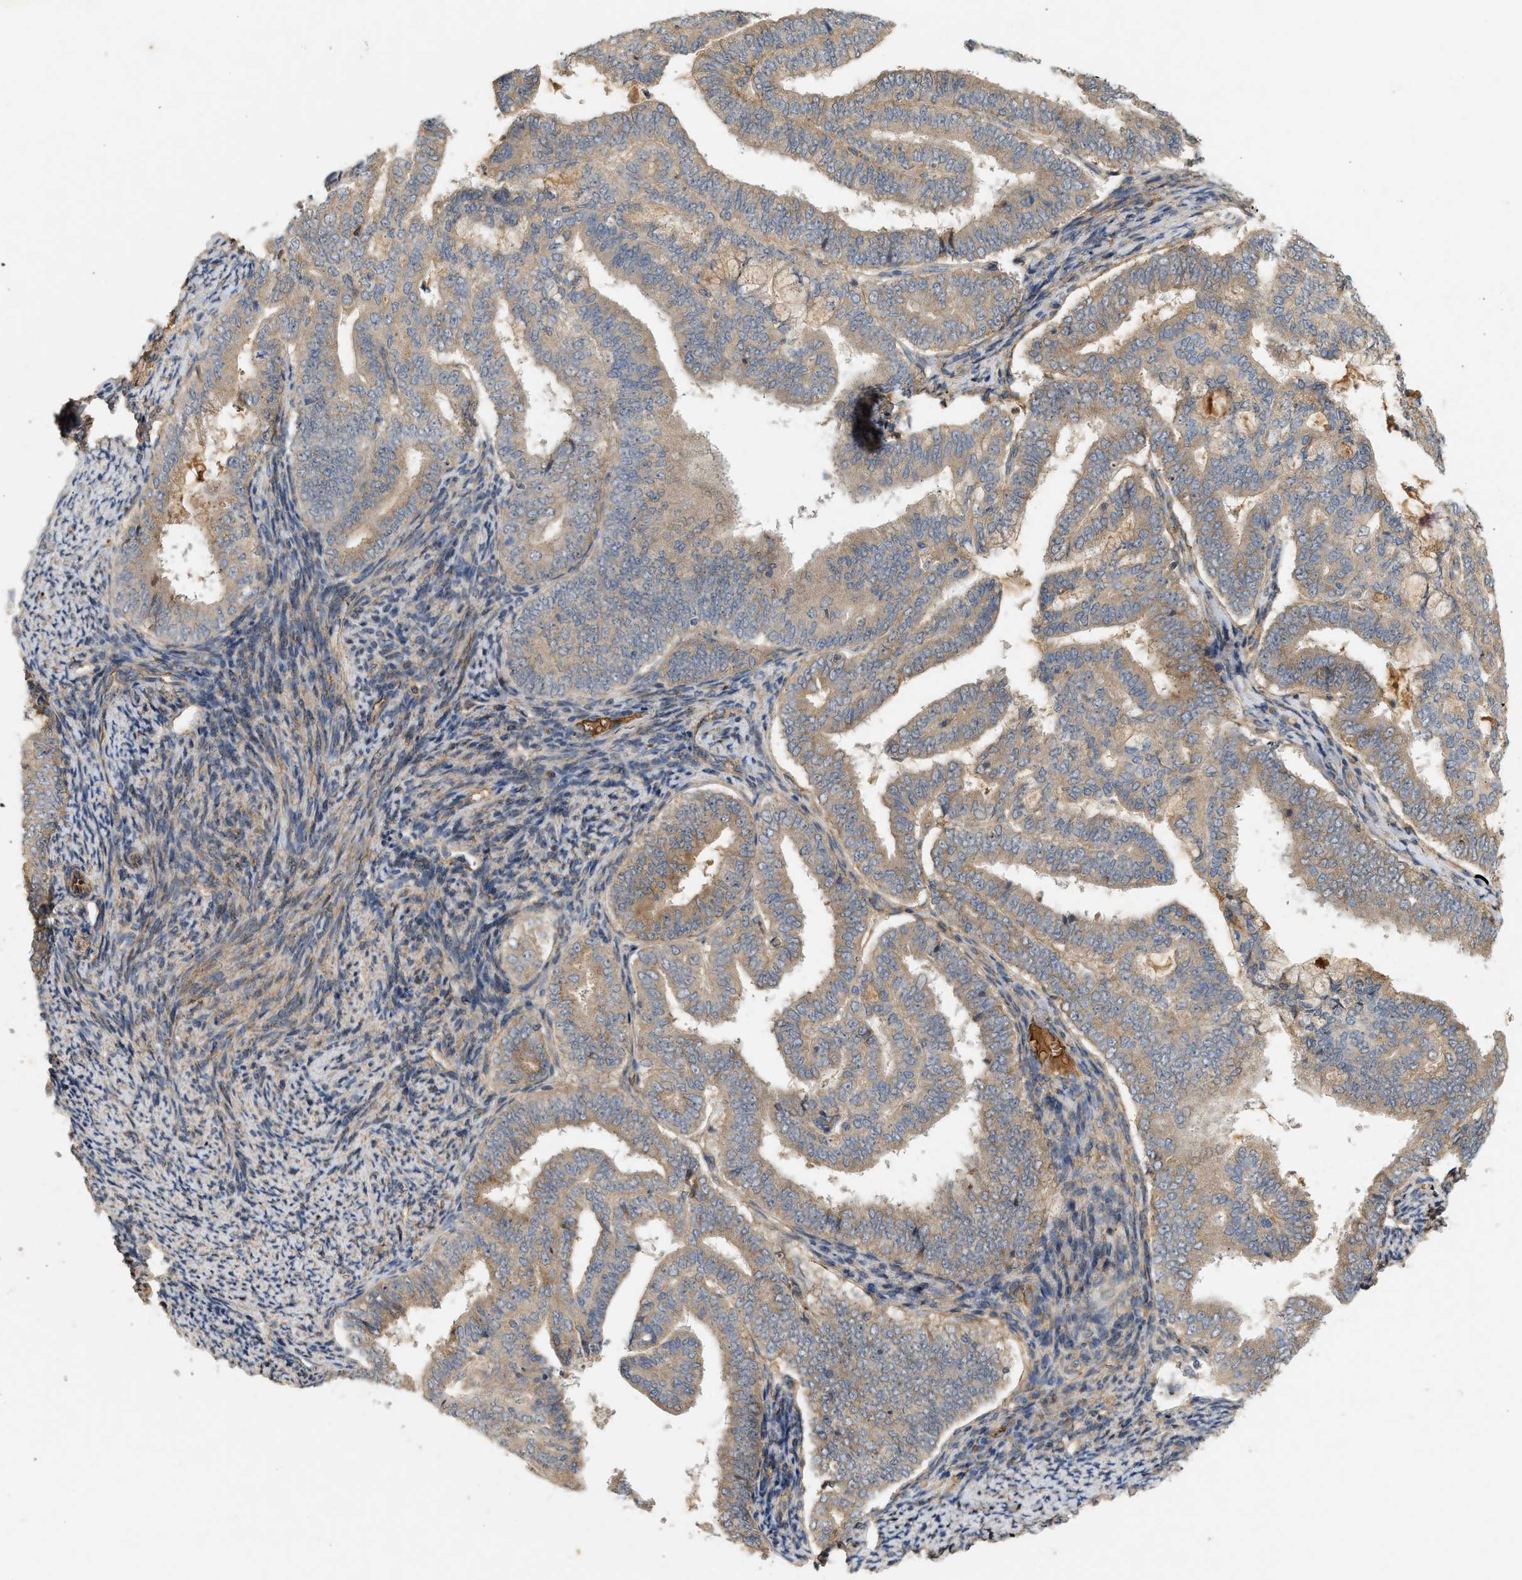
{"staining": {"intensity": "moderate", "quantity": ">75%", "location": "cytoplasmic/membranous"}, "tissue": "endometrial cancer", "cell_type": "Tumor cells", "image_type": "cancer", "snomed": [{"axis": "morphology", "description": "Adenocarcinoma, NOS"}, {"axis": "topography", "description": "Endometrium"}], "caption": "Adenocarcinoma (endometrial) stained with DAB (3,3'-diaminobenzidine) immunohistochemistry (IHC) exhibits medium levels of moderate cytoplasmic/membranous staining in approximately >75% of tumor cells.", "gene": "F8", "patient": {"sex": "female", "age": 63}}